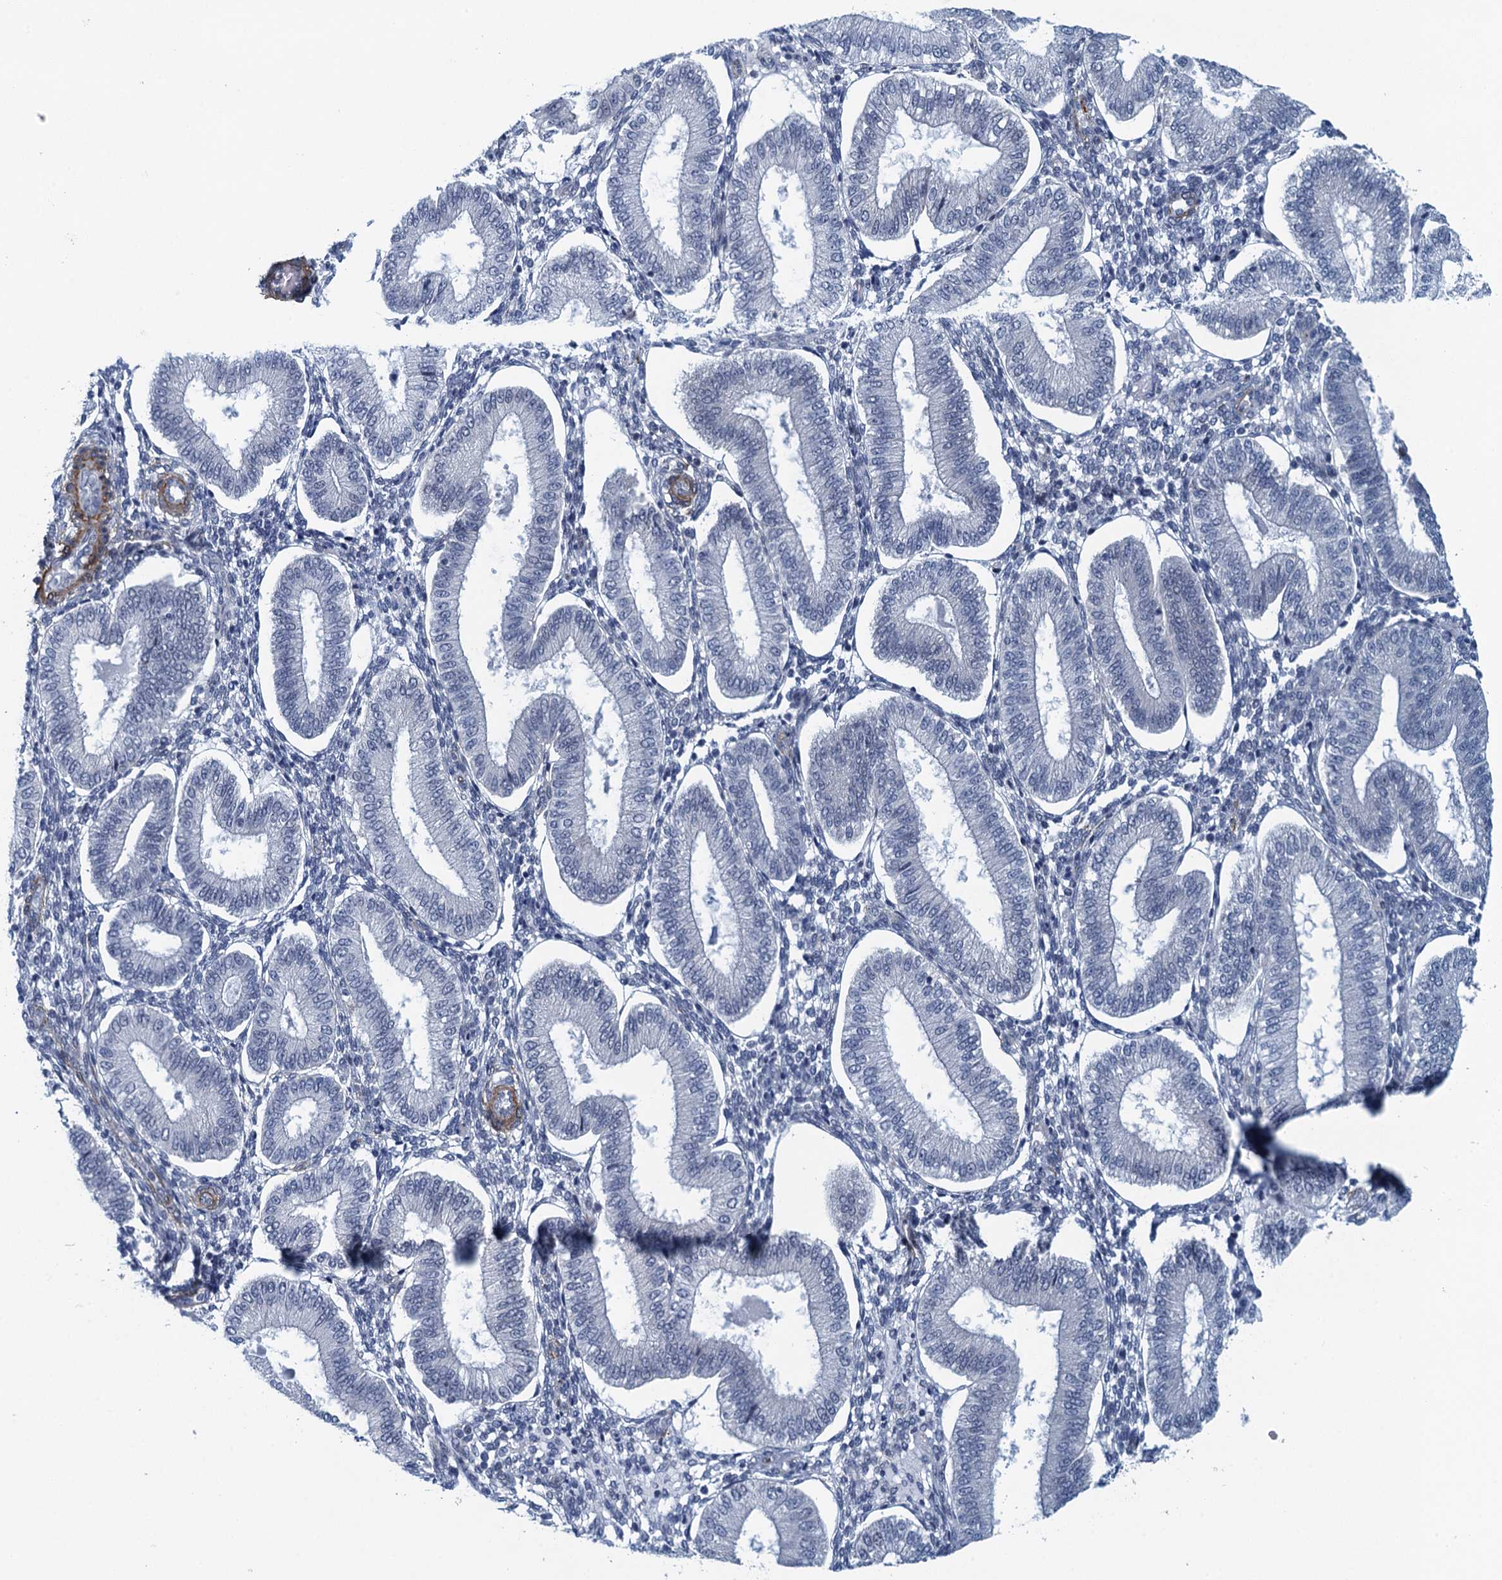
{"staining": {"intensity": "negative", "quantity": "none", "location": "none"}, "tissue": "endometrium", "cell_type": "Cells in endometrial stroma", "image_type": "normal", "snomed": [{"axis": "morphology", "description": "Normal tissue, NOS"}, {"axis": "topography", "description": "Endometrium"}], "caption": "High power microscopy photomicrograph of an immunohistochemistry (IHC) micrograph of benign endometrium, revealing no significant expression in cells in endometrial stroma.", "gene": "ALG2", "patient": {"sex": "female", "age": 39}}